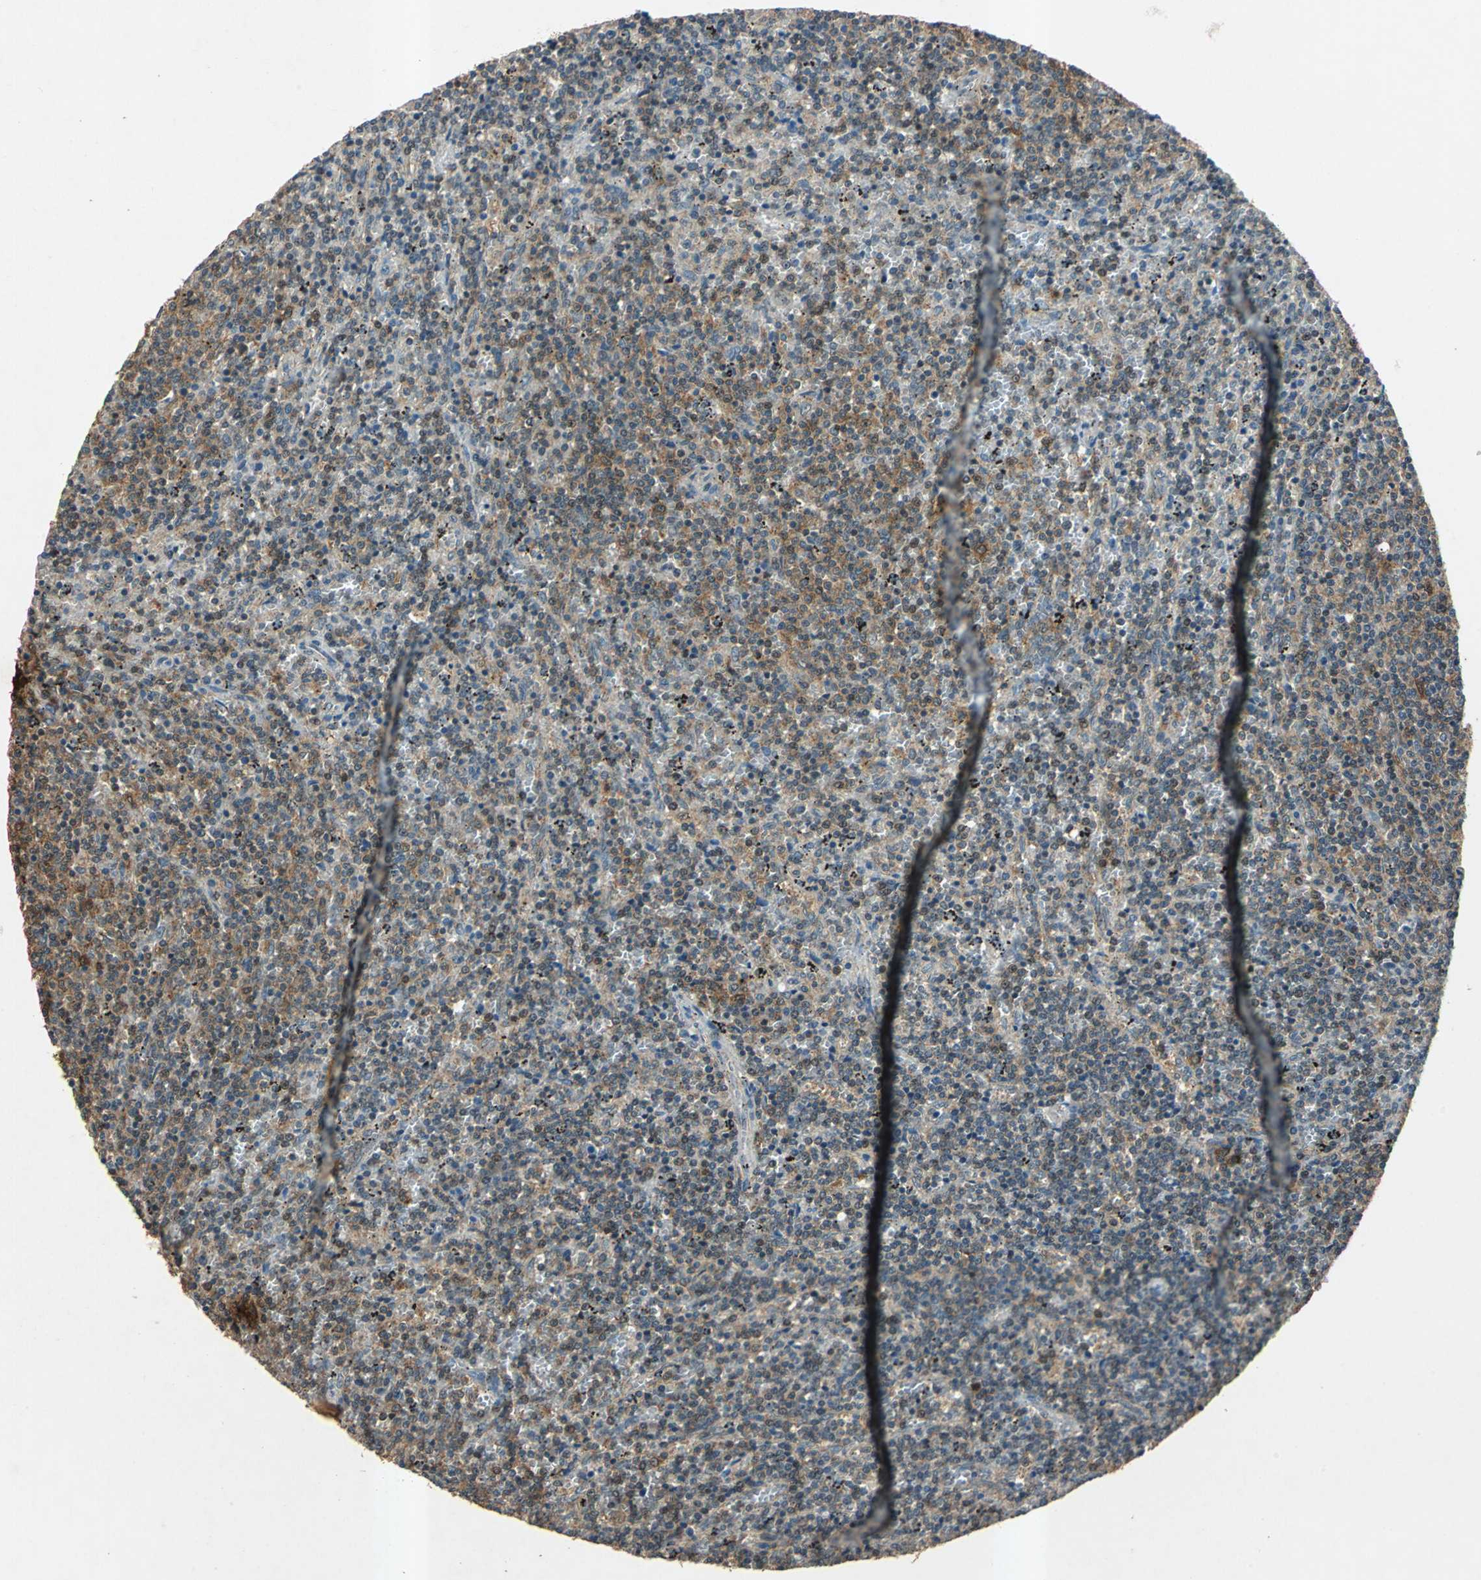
{"staining": {"intensity": "moderate", "quantity": "25%-75%", "location": "cytoplasmic/membranous"}, "tissue": "lymphoma", "cell_type": "Tumor cells", "image_type": "cancer", "snomed": [{"axis": "morphology", "description": "Malignant lymphoma, non-Hodgkin's type, Low grade"}, {"axis": "topography", "description": "Spleen"}], "caption": "Approximately 25%-75% of tumor cells in human lymphoma demonstrate moderate cytoplasmic/membranous protein expression as visualized by brown immunohistochemical staining.", "gene": "AHSA1", "patient": {"sex": "female", "age": 50}}